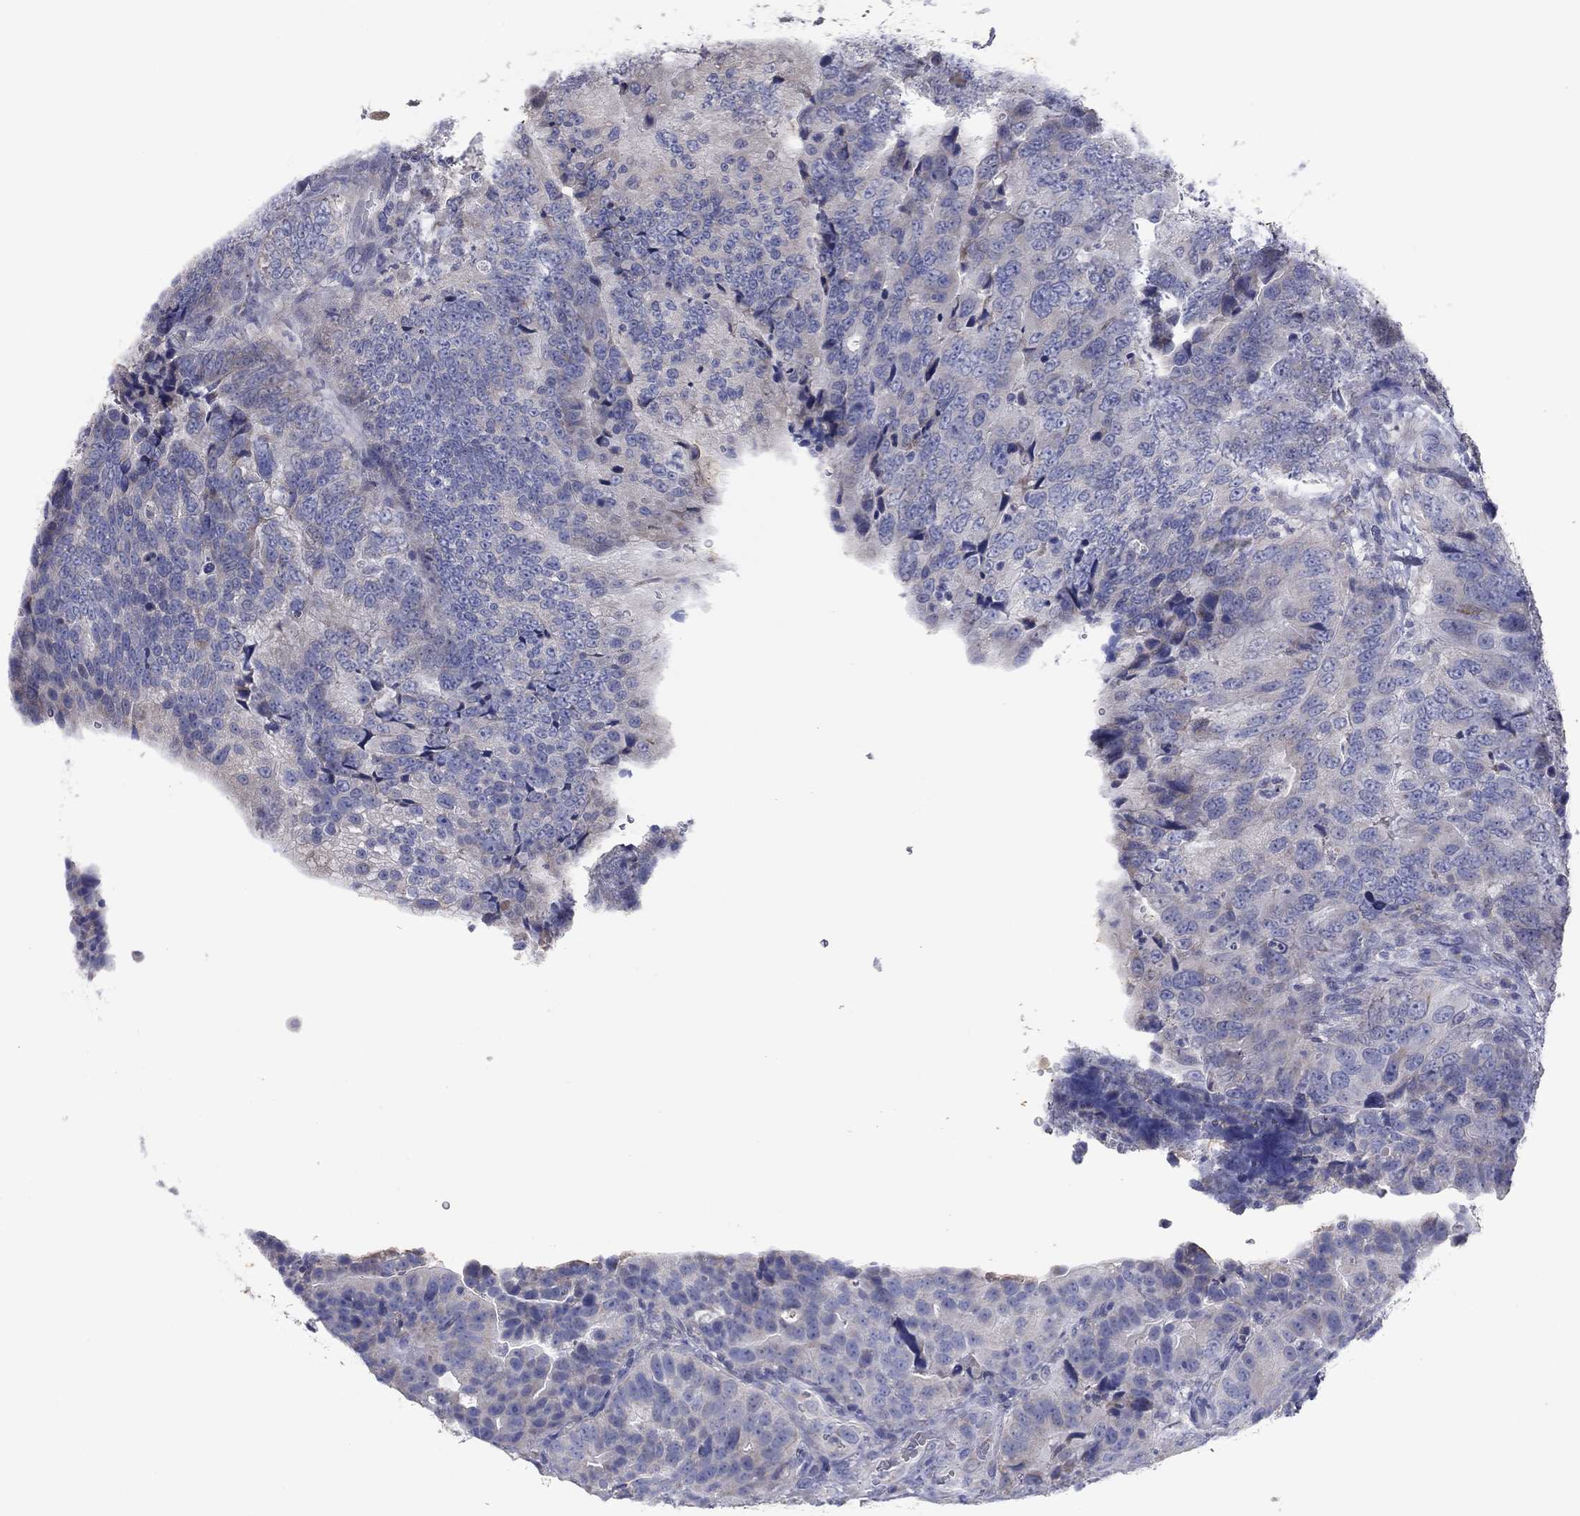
{"staining": {"intensity": "negative", "quantity": "none", "location": "none"}, "tissue": "colorectal cancer", "cell_type": "Tumor cells", "image_type": "cancer", "snomed": [{"axis": "morphology", "description": "Adenocarcinoma, NOS"}, {"axis": "topography", "description": "Colon"}], "caption": "High magnification brightfield microscopy of colorectal cancer (adenocarcinoma) stained with DAB (brown) and counterstained with hematoxylin (blue): tumor cells show no significant expression.", "gene": "PTGDS", "patient": {"sex": "female", "age": 72}}